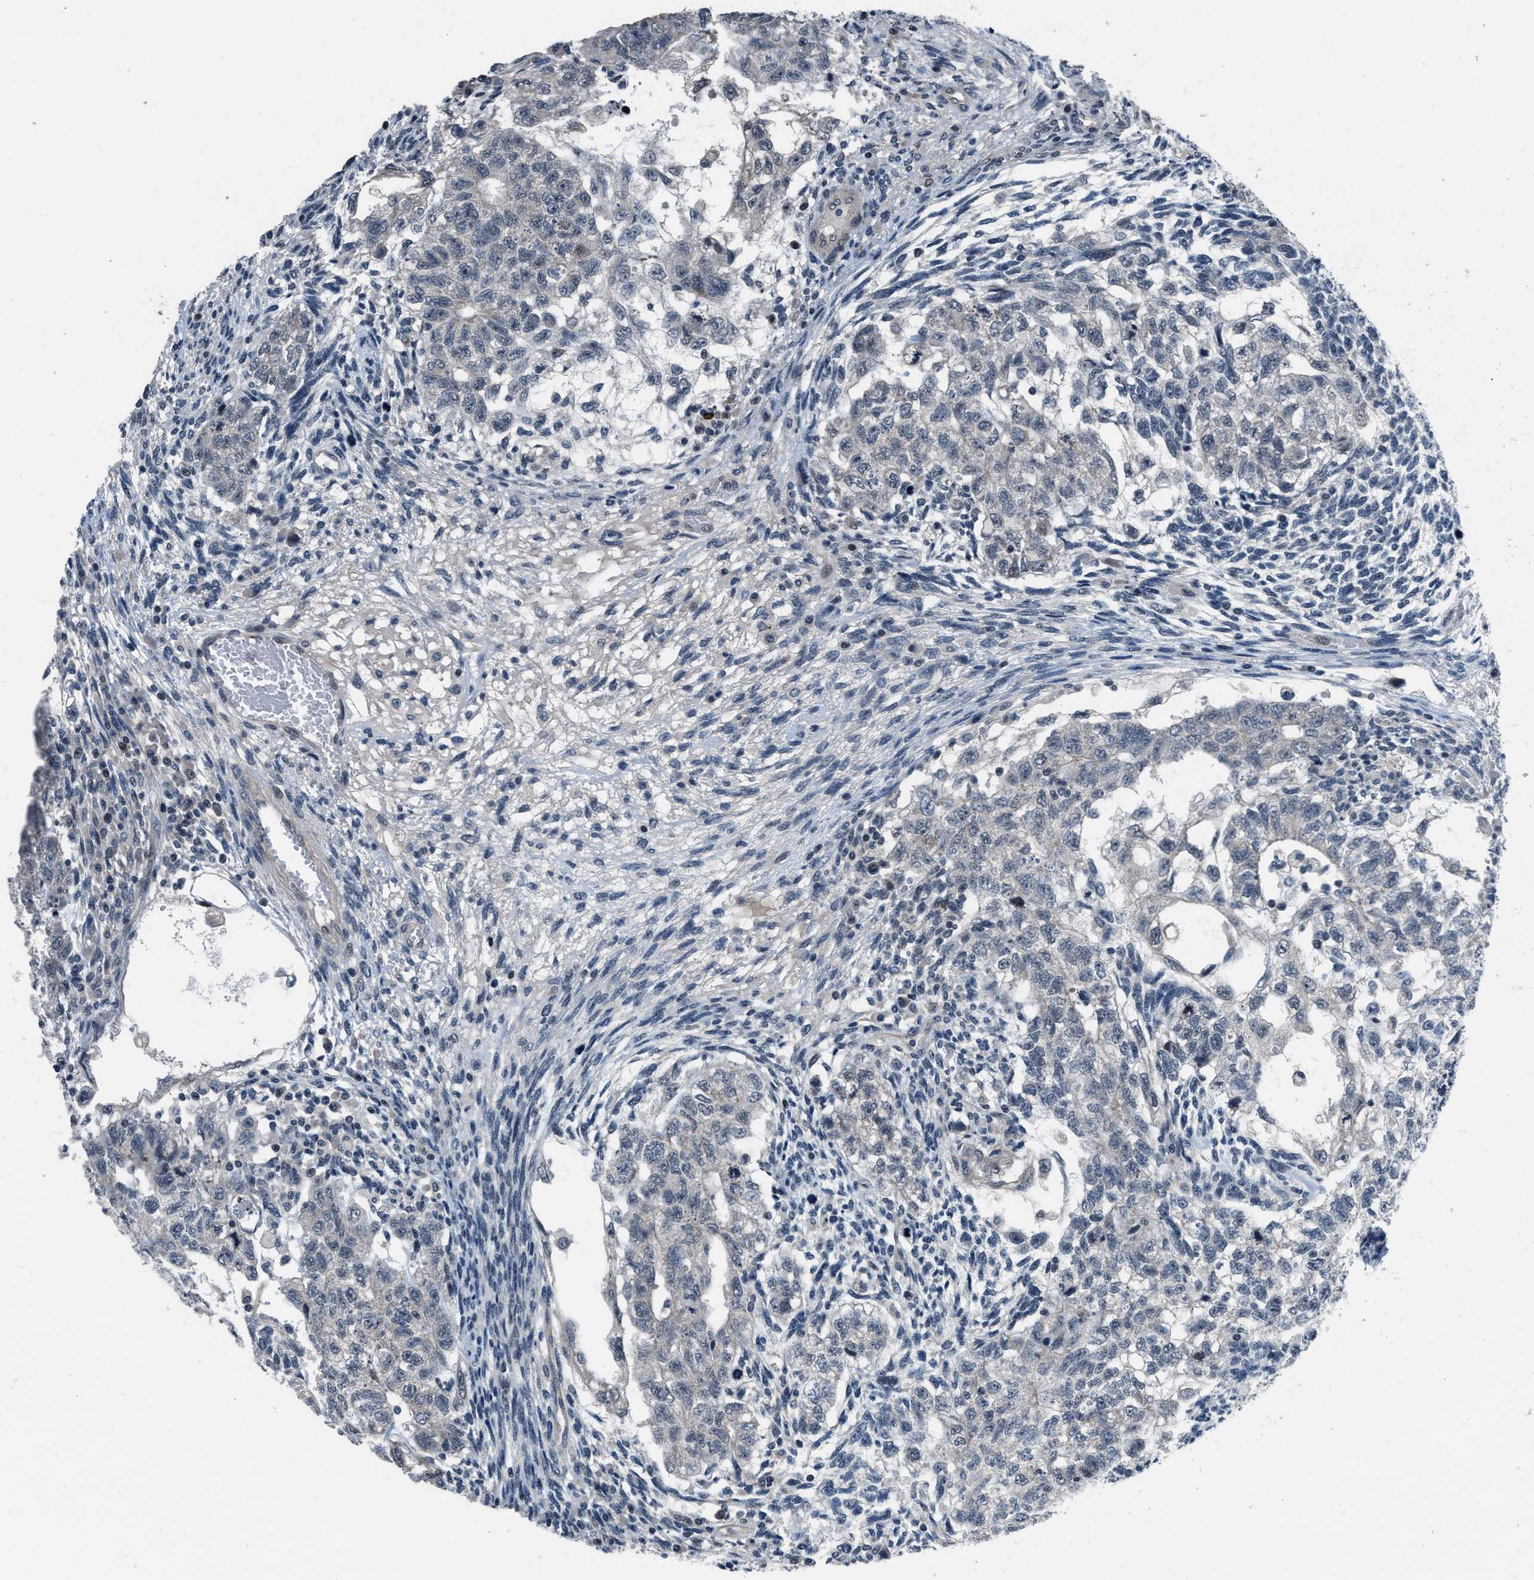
{"staining": {"intensity": "negative", "quantity": "none", "location": "none"}, "tissue": "testis cancer", "cell_type": "Tumor cells", "image_type": "cancer", "snomed": [{"axis": "morphology", "description": "Normal tissue, NOS"}, {"axis": "morphology", "description": "Carcinoma, Embryonal, NOS"}, {"axis": "topography", "description": "Testis"}], "caption": "IHC of human testis cancer (embryonal carcinoma) shows no positivity in tumor cells.", "gene": "SETD5", "patient": {"sex": "male", "age": 36}}